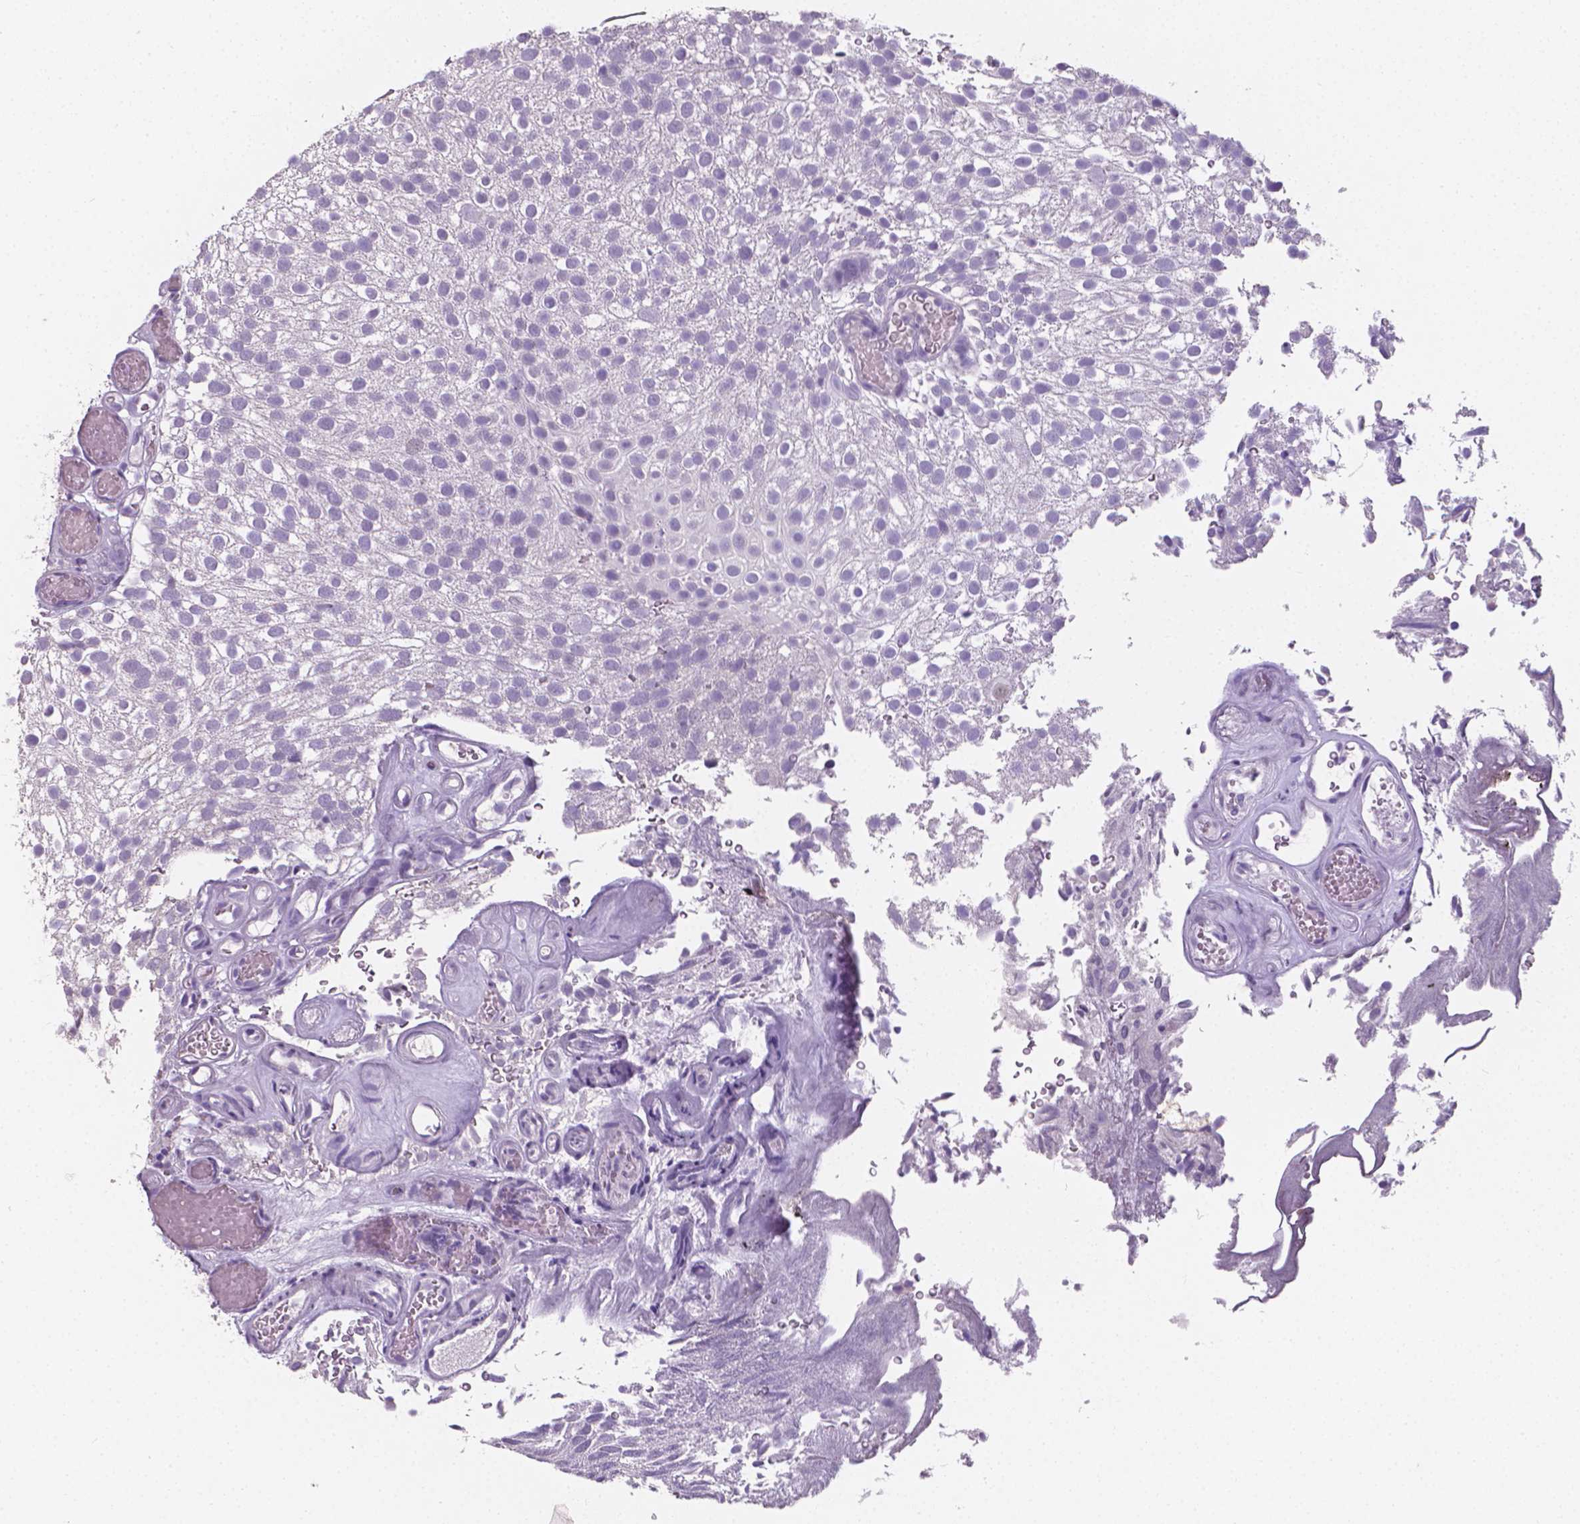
{"staining": {"intensity": "negative", "quantity": "none", "location": "none"}, "tissue": "urothelial cancer", "cell_type": "Tumor cells", "image_type": "cancer", "snomed": [{"axis": "morphology", "description": "Urothelial carcinoma, Low grade"}, {"axis": "topography", "description": "Urinary bladder"}], "caption": "This is an immunohistochemistry image of urothelial cancer. There is no staining in tumor cells.", "gene": "XPNPEP2", "patient": {"sex": "male", "age": 78}}